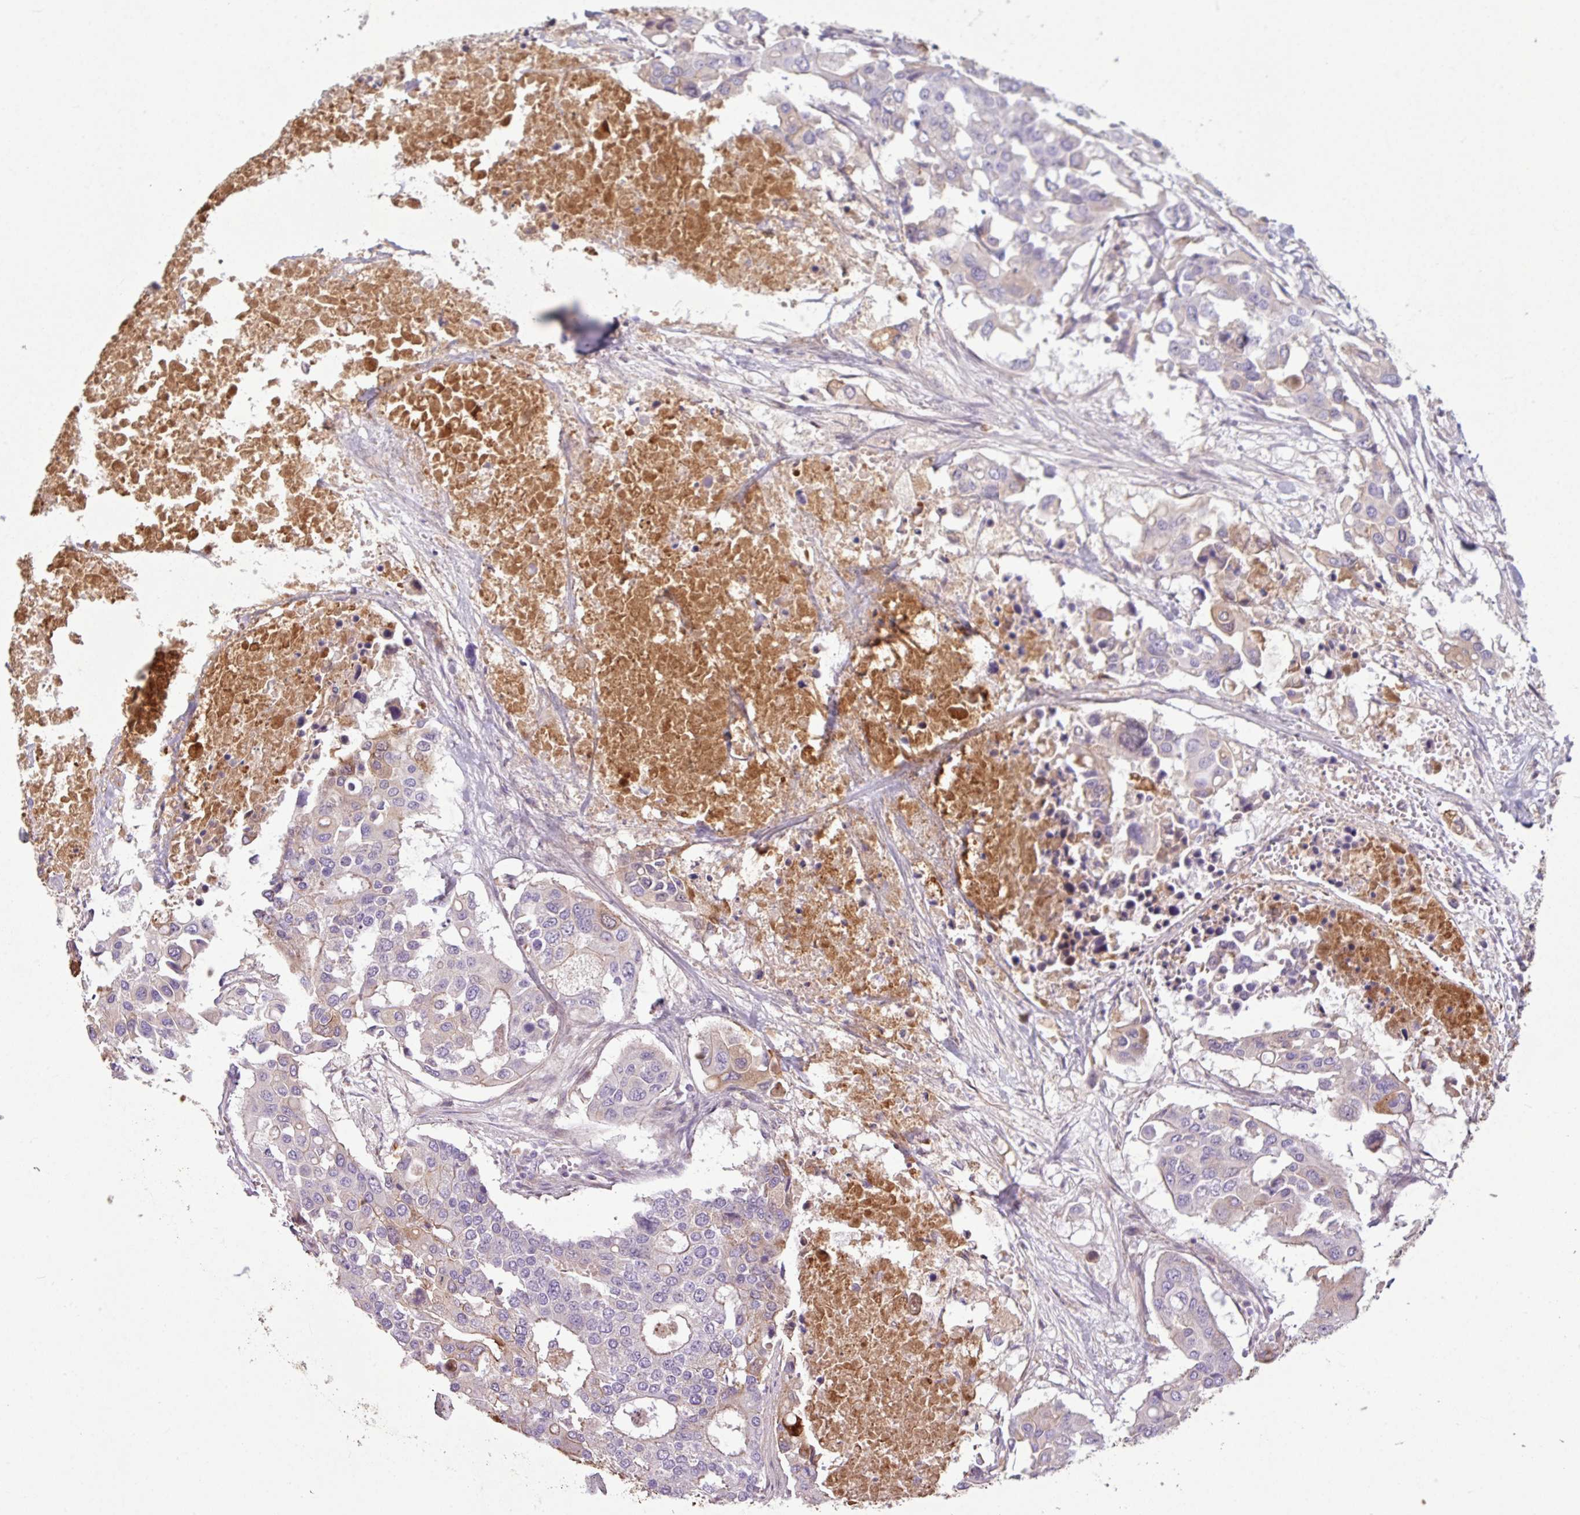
{"staining": {"intensity": "weak", "quantity": "<25%", "location": "cytoplasmic/membranous"}, "tissue": "colorectal cancer", "cell_type": "Tumor cells", "image_type": "cancer", "snomed": [{"axis": "morphology", "description": "Adenocarcinoma, NOS"}, {"axis": "topography", "description": "Colon"}], "caption": "IHC of human adenocarcinoma (colorectal) shows no positivity in tumor cells. Brightfield microscopy of IHC stained with DAB (brown) and hematoxylin (blue), captured at high magnification.", "gene": "C4B", "patient": {"sex": "male", "age": 77}}